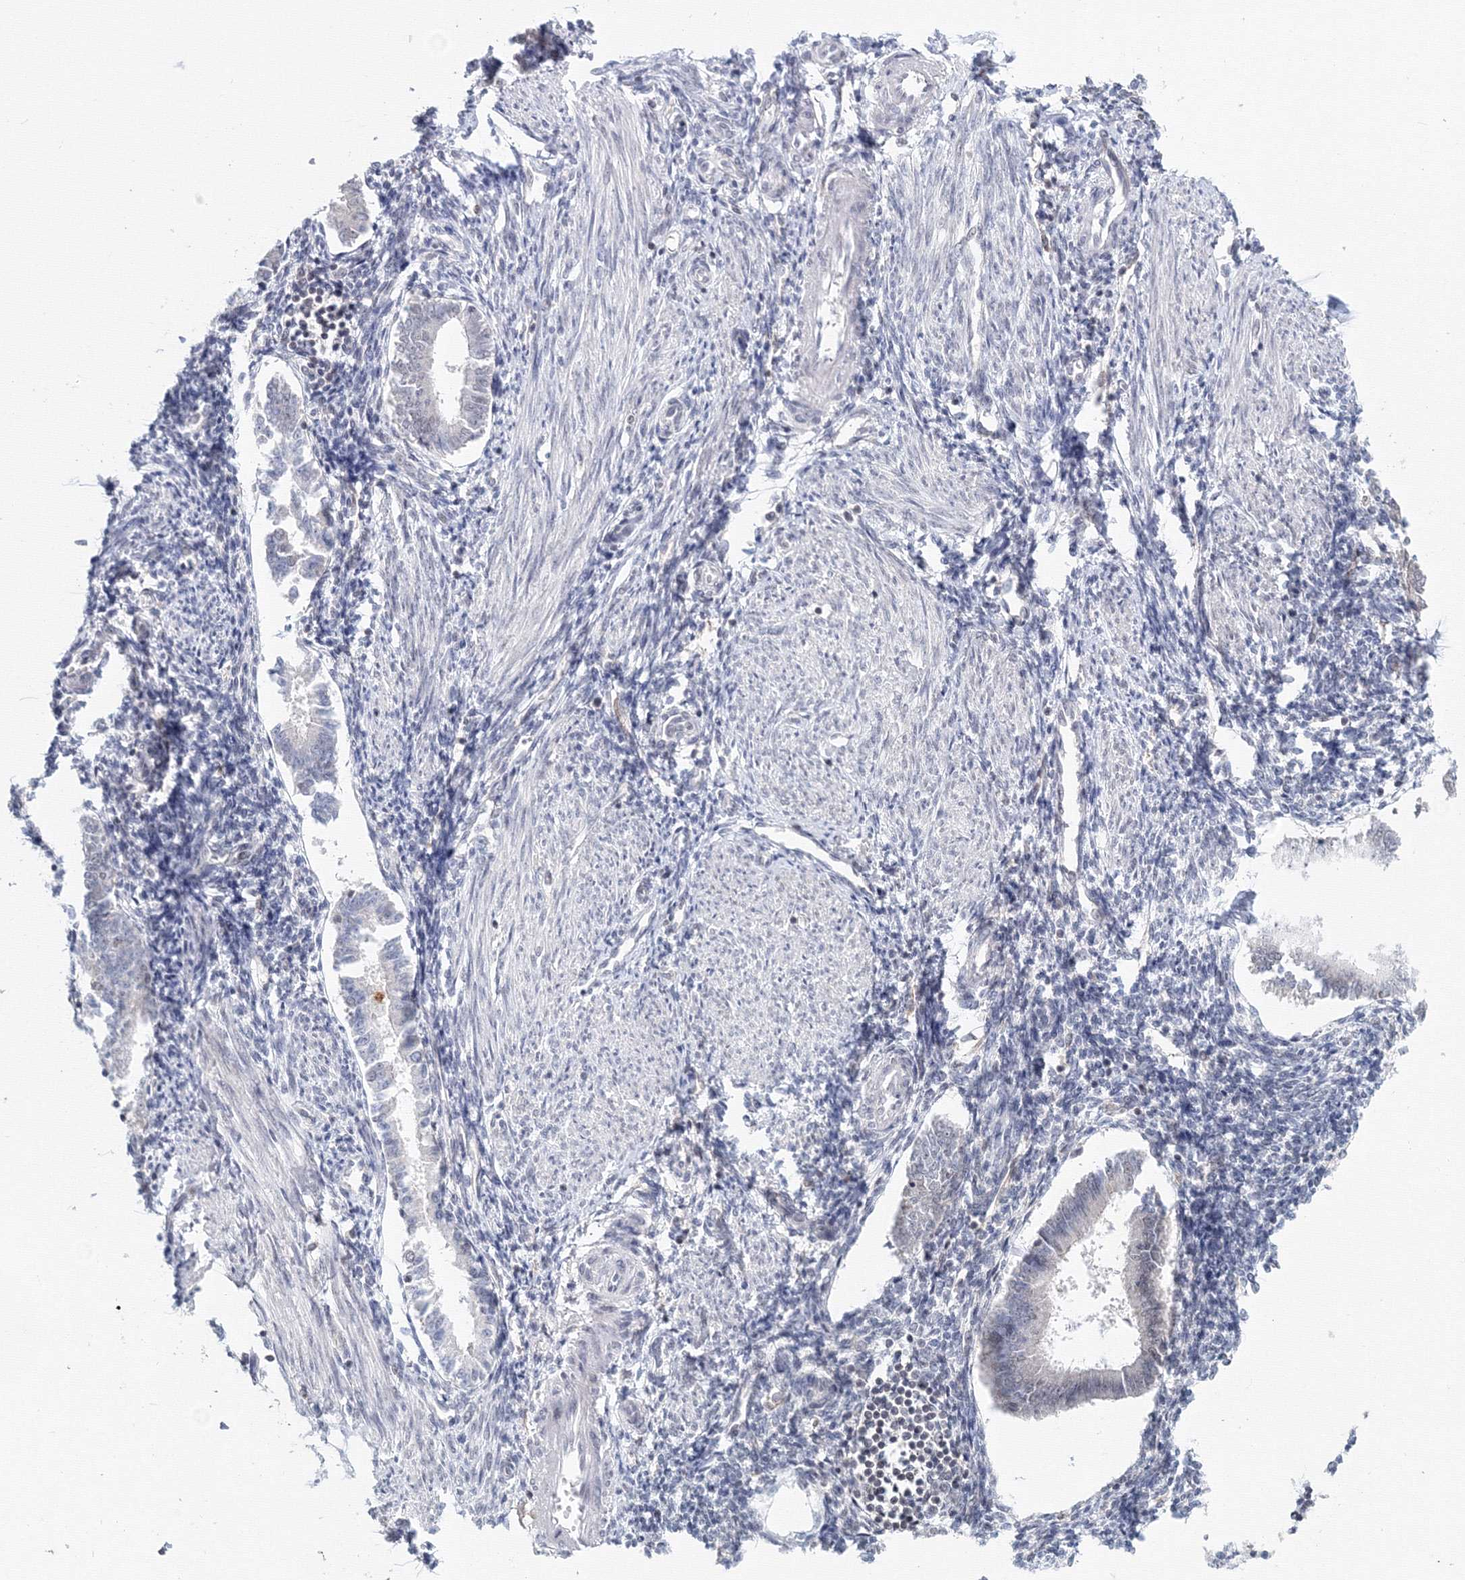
{"staining": {"intensity": "negative", "quantity": "none", "location": "none"}, "tissue": "endometrium", "cell_type": "Cells in endometrial stroma", "image_type": "normal", "snomed": [{"axis": "morphology", "description": "Normal tissue, NOS"}, {"axis": "topography", "description": "Uterus"}, {"axis": "topography", "description": "Endometrium"}], "caption": "High power microscopy histopathology image of an IHC micrograph of unremarkable endometrium, revealing no significant positivity in cells in endometrial stroma.", "gene": "SLC7A7", "patient": {"sex": "female", "age": 48}}